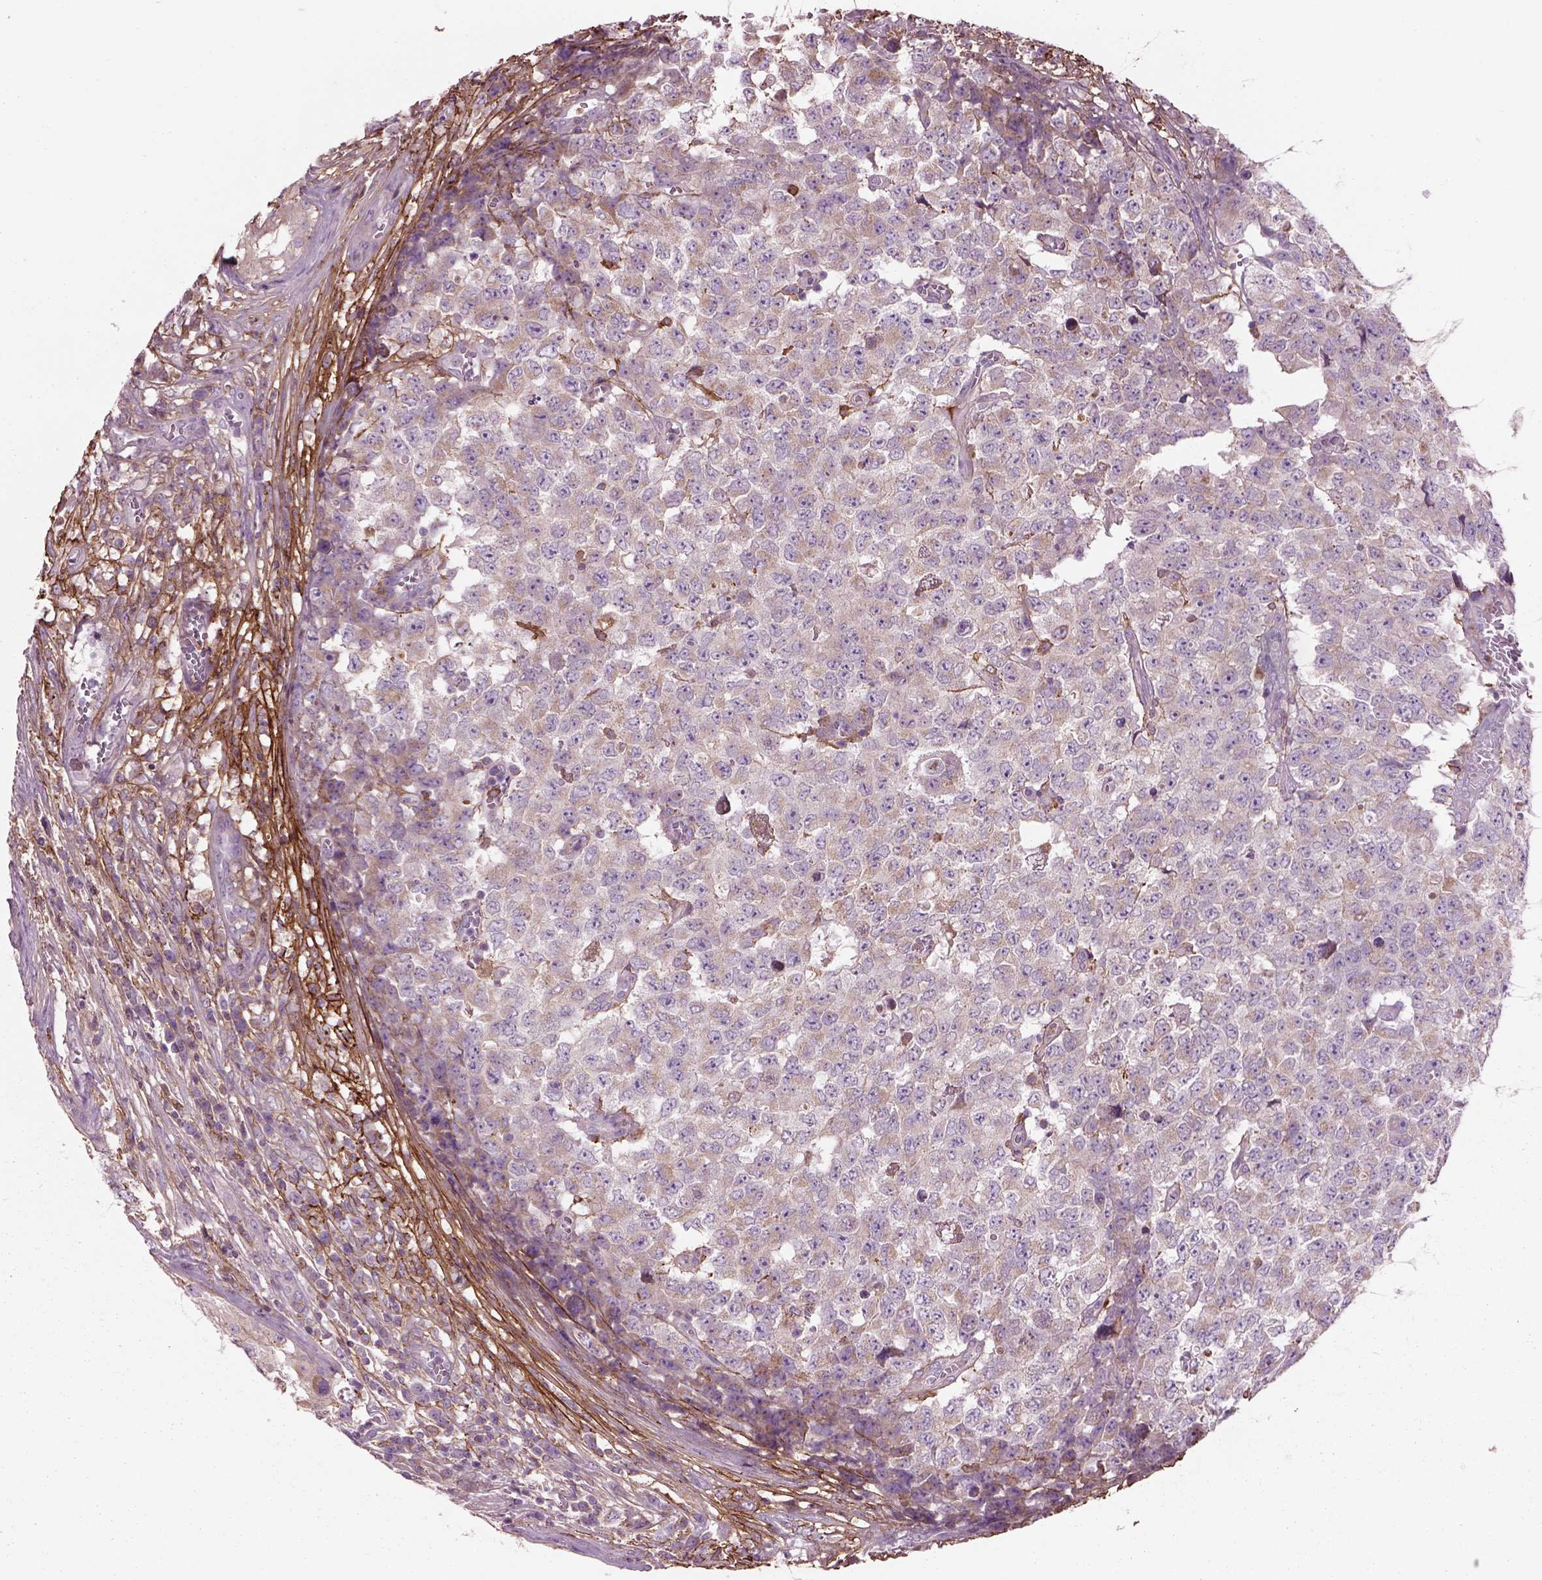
{"staining": {"intensity": "weak", "quantity": "25%-75%", "location": "cytoplasmic/membranous"}, "tissue": "testis cancer", "cell_type": "Tumor cells", "image_type": "cancer", "snomed": [{"axis": "morphology", "description": "Carcinoma, Embryonal, NOS"}, {"axis": "topography", "description": "Testis"}], "caption": "Protein expression analysis of testis embryonal carcinoma shows weak cytoplasmic/membranous positivity in approximately 25%-75% of tumor cells. (Brightfield microscopy of DAB IHC at high magnification).", "gene": "EMILIN2", "patient": {"sex": "male", "age": 23}}